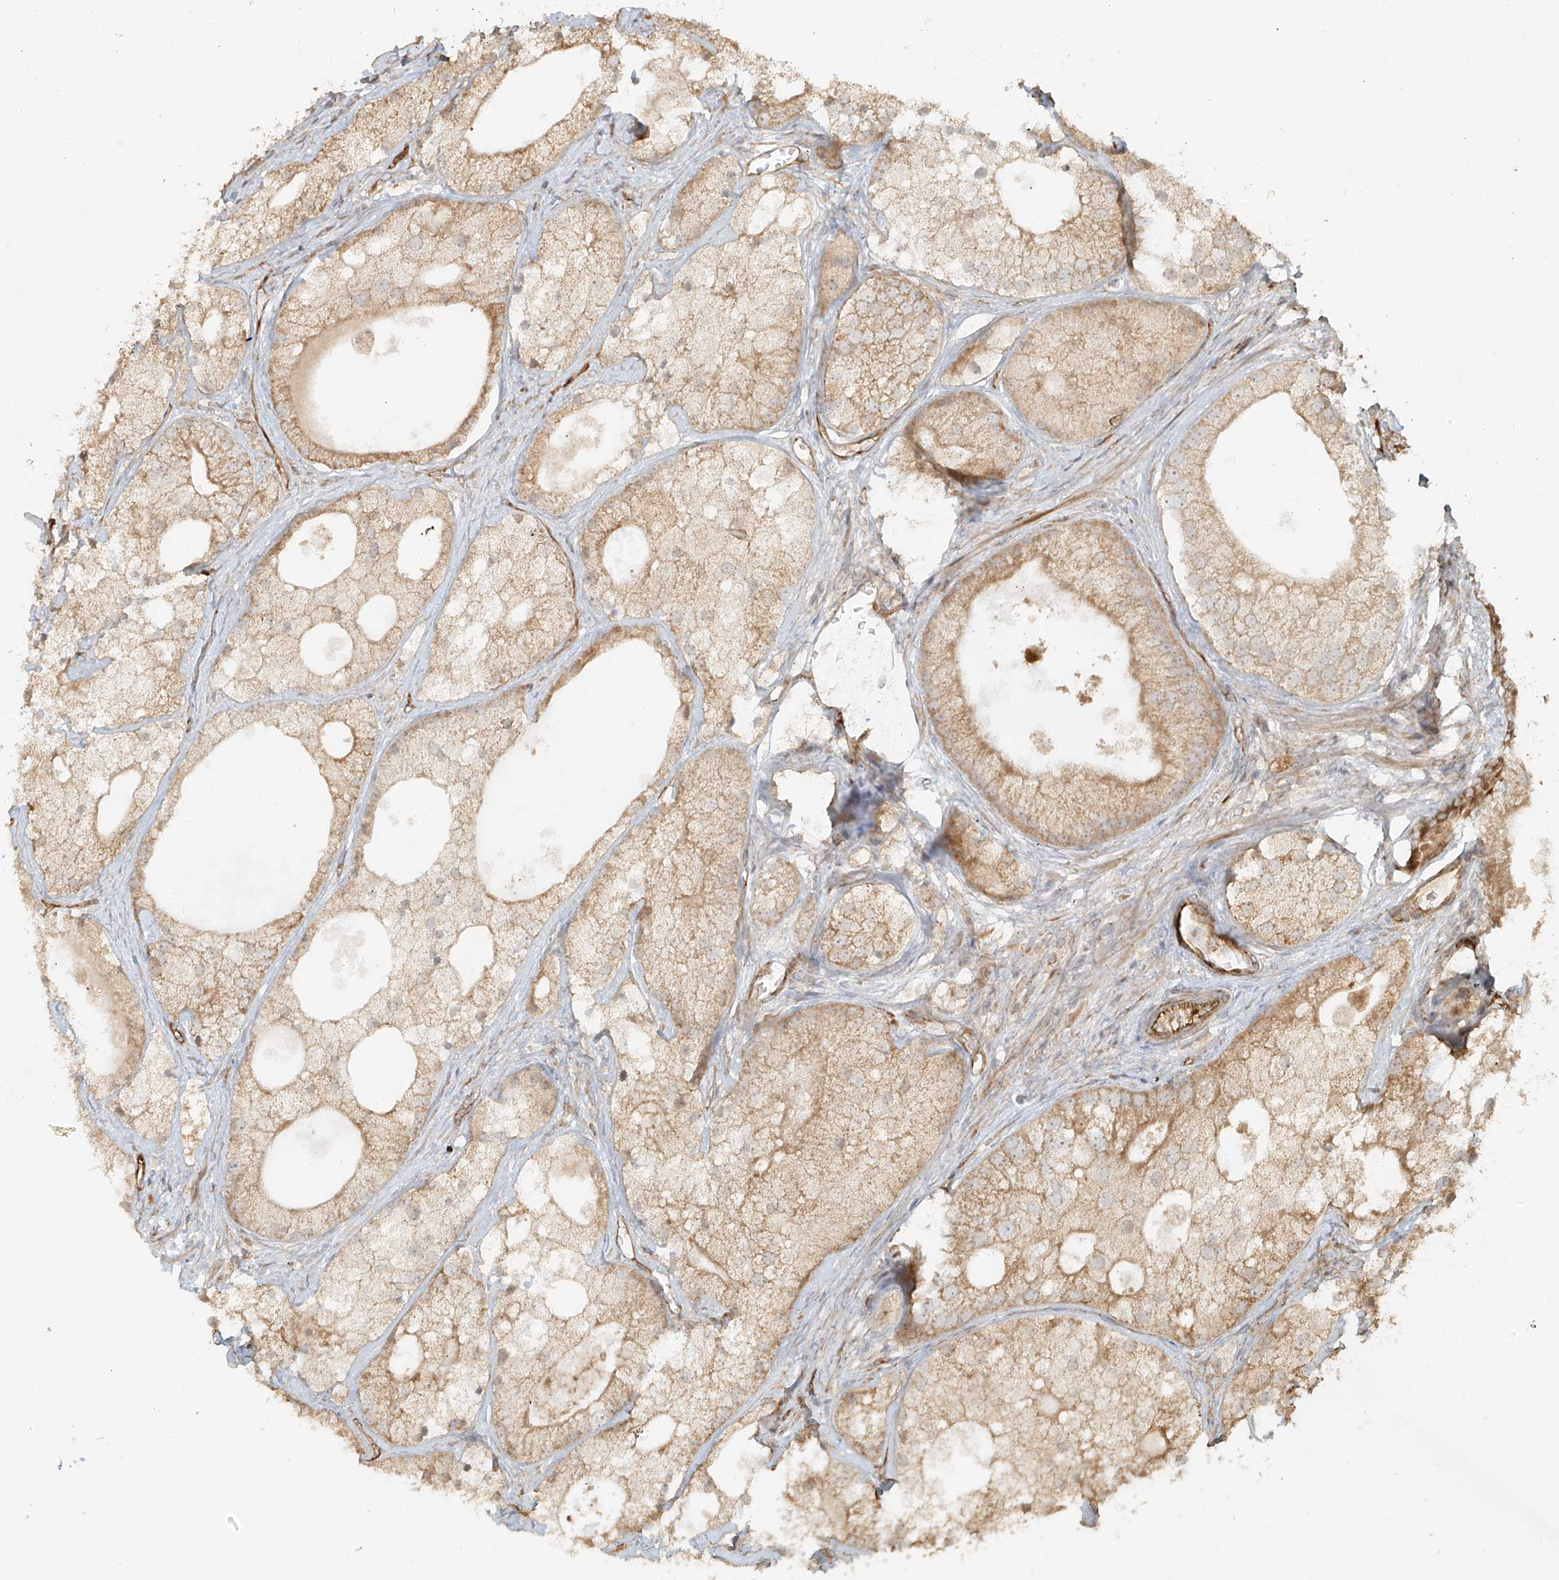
{"staining": {"intensity": "moderate", "quantity": "25%-75%", "location": "cytoplasmic/membranous"}, "tissue": "prostate cancer", "cell_type": "Tumor cells", "image_type": "cancer", "snomed": [{"axis": "morphology", "description": "Adenocarcinoma, Low grade"}, {"axis": "topography", "description": "Prostate"}], "caption": "Immunohistochemistry photomicrograph of prostate cancer (adenocarcinoma (low-grade)) stained for a protein (brown), which exhibits medium levels of moderate cytoplasmic/membranous expression in about 25%-75% of tumor cells.", "gene": "MIPEP", "patient": {"sex": "male", "age": 69}}